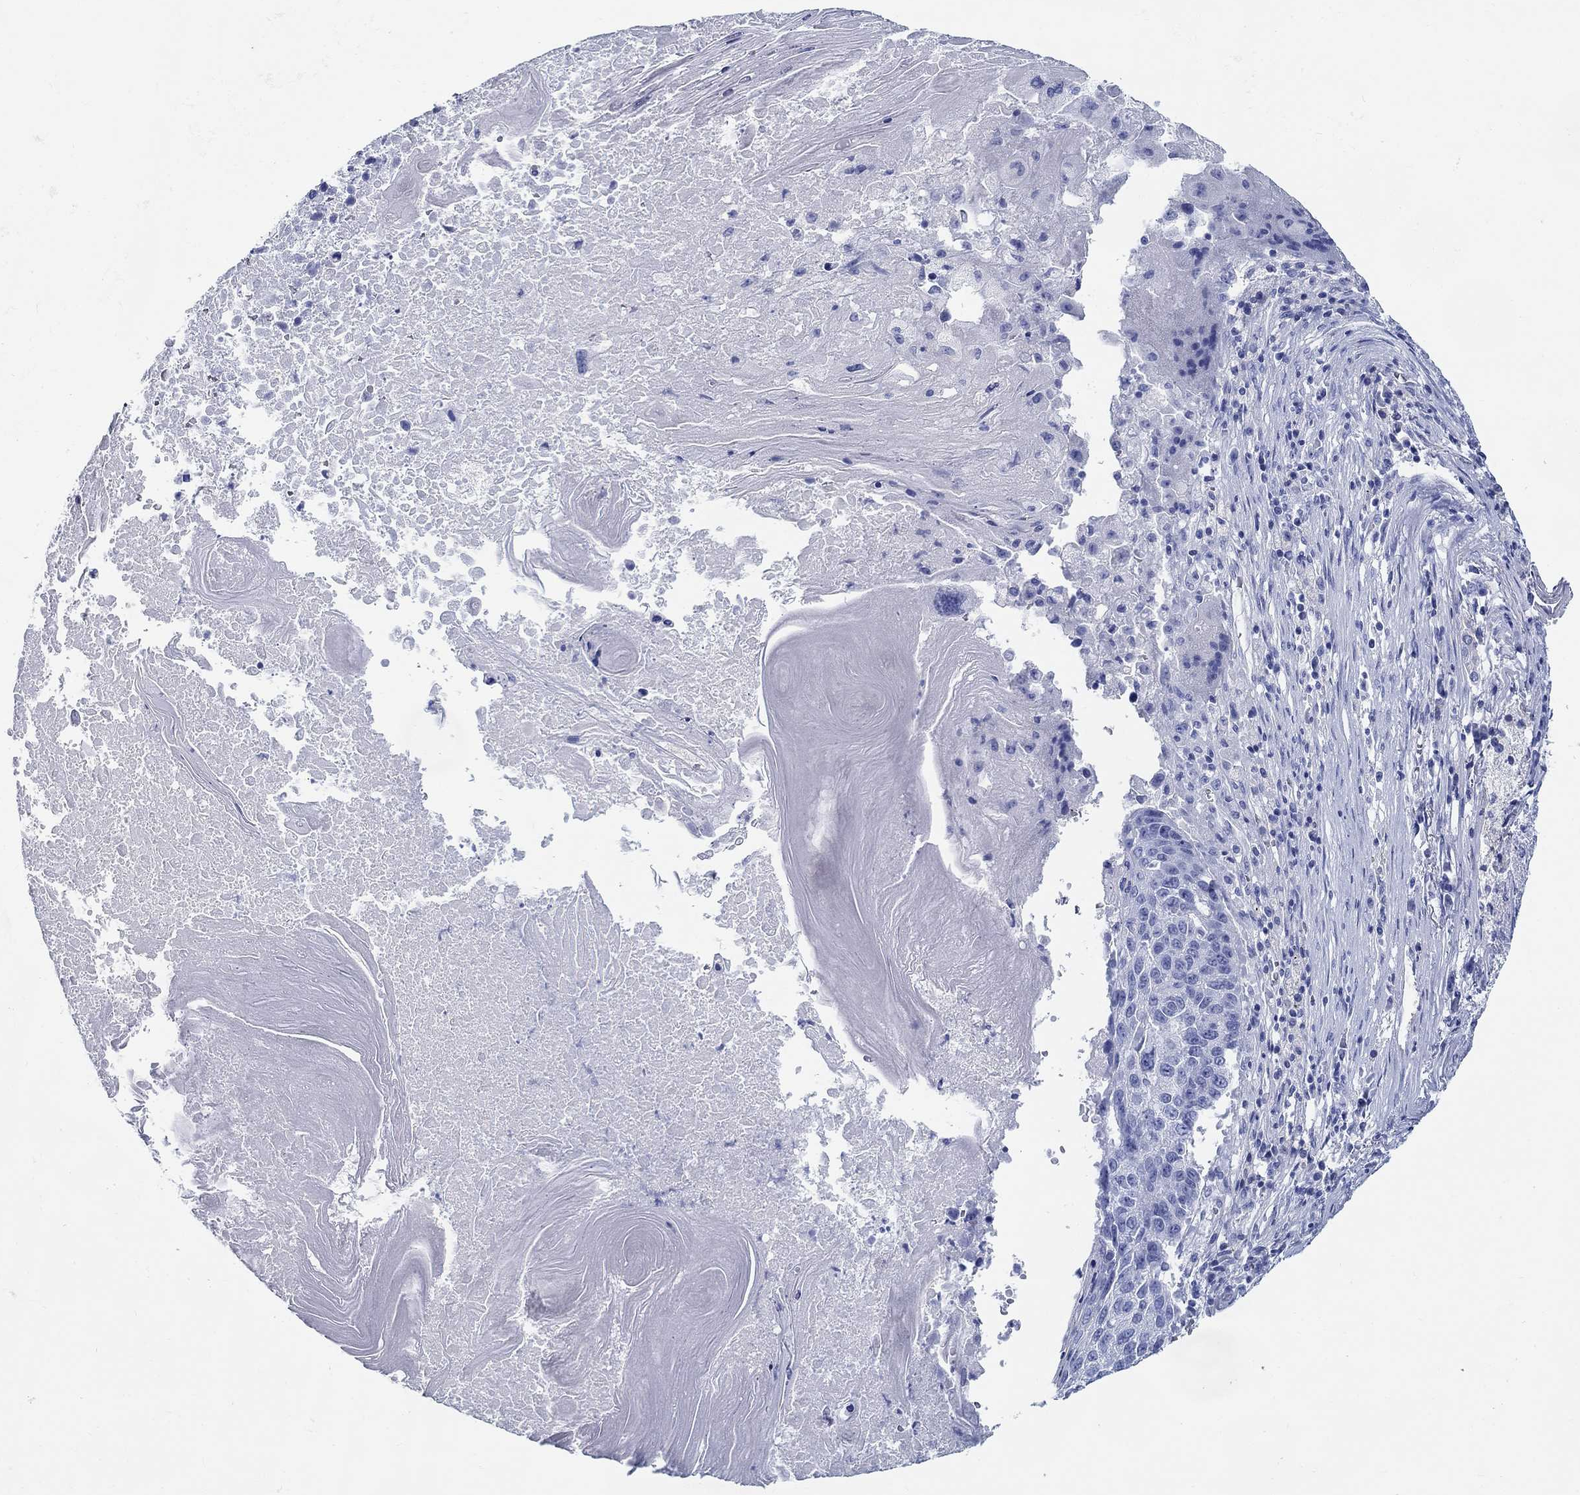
{"staining": {"intensity": "negative", "quantity": "none", "location": "none"}, "tissue": "lung cancer", "cell_type": "Tumor cells", "image_type": "cancer", "snomed": [{"axis": "morphology", "description": "Squamous cell carcinoma, NOS"}, {"axis": "topography", "description": "Lung"}], "caption": "The micrograph shows no staining of tumor cells in lung cancer.", "gene": "FBXO2", "patient": {"sex": "male", "age": 73}}